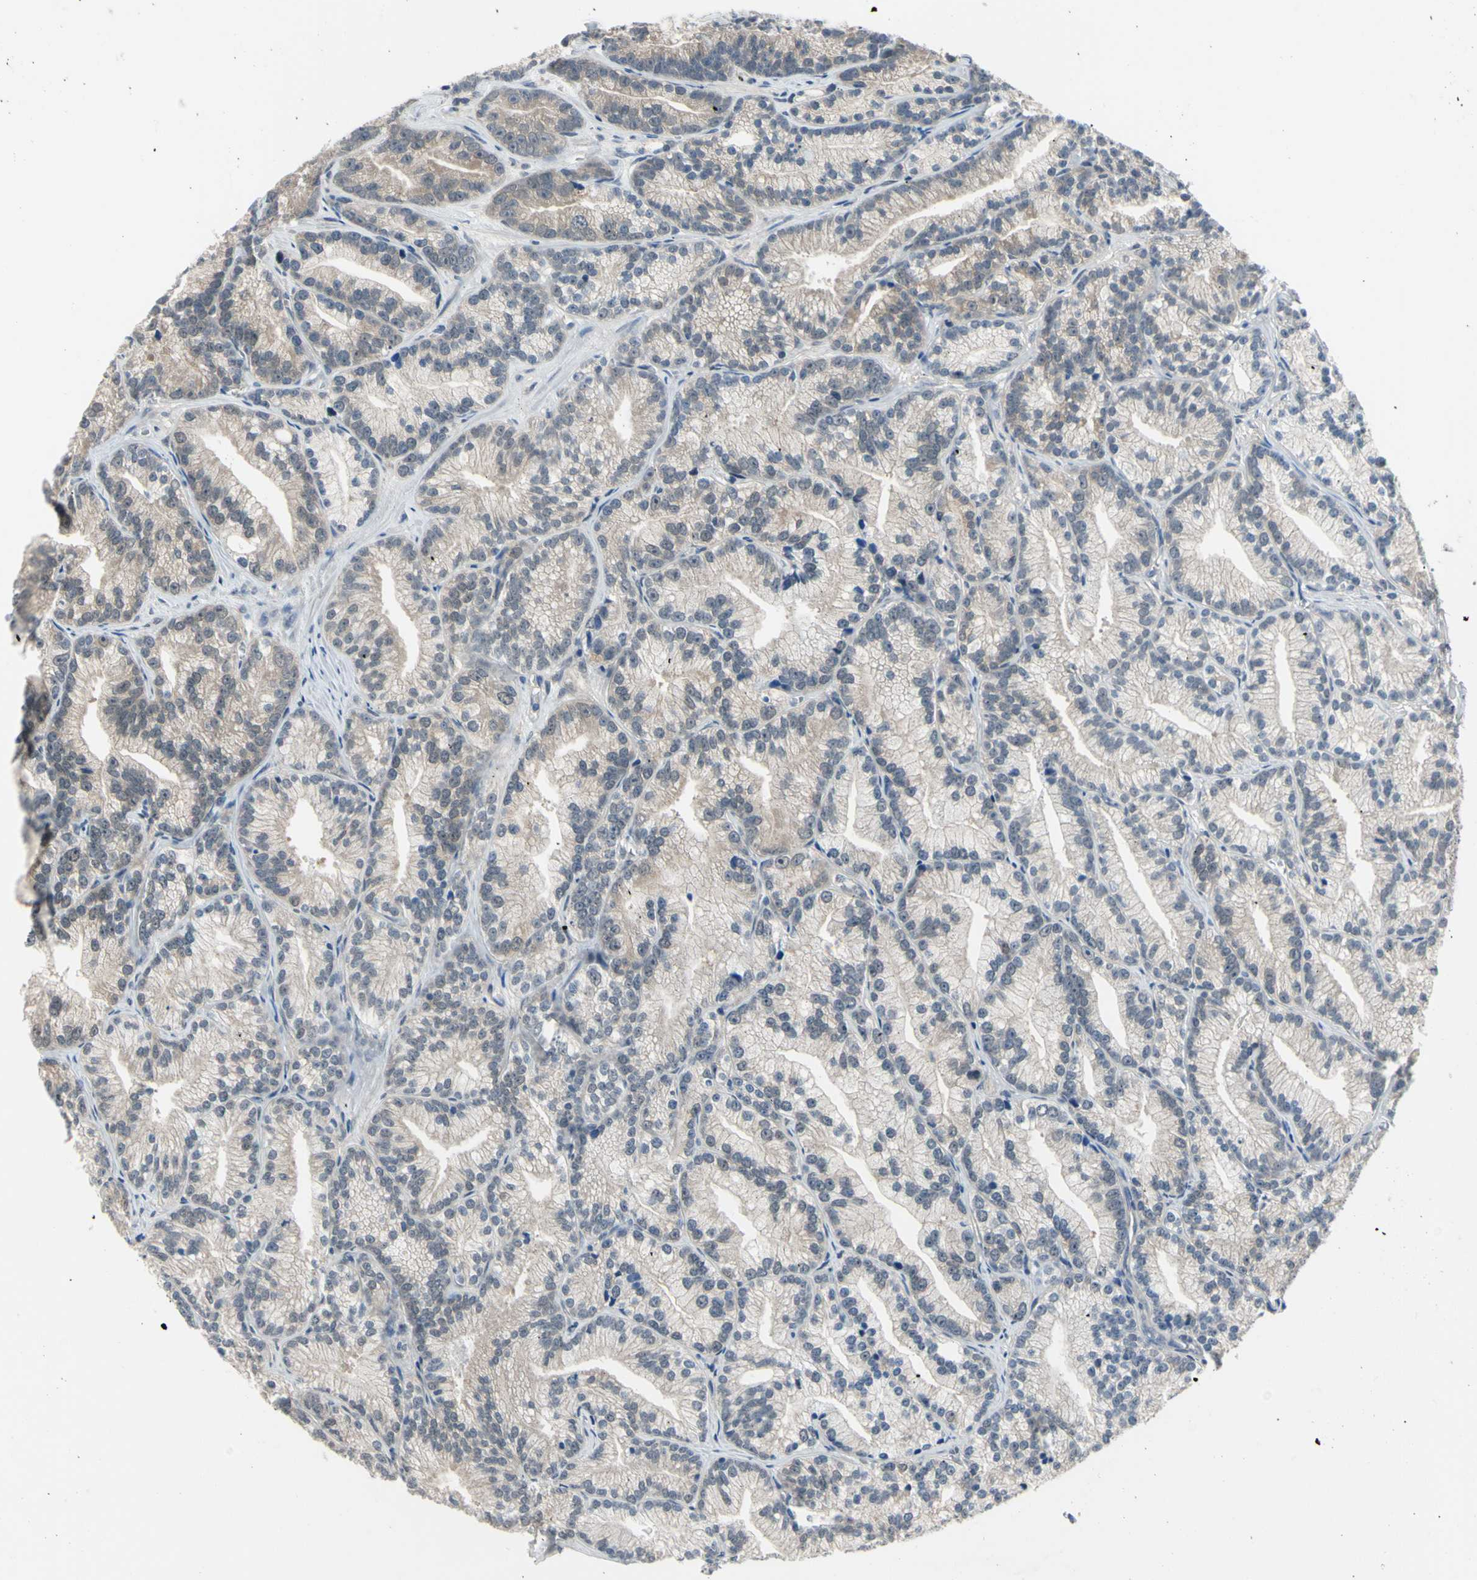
{"staining": {"intensity": "negative", "quantity": "none", "location": "none"}, "tissue": "prostate cancer", "cell_type": "Tumor cells", "image_type": "cancer", "snomed": [{"axis": "morphology", "description": "Adenocarcinoma, Low grade"}, {"axis": "topography", "description": "Prostate"}], "caption": "An image of low-grade adenocarcinoma (prostate) stained for a protein reveals no brown staining in tumor cells.", "gene": "HSPA4", "patient": {"sex": "male", "age": 89}}